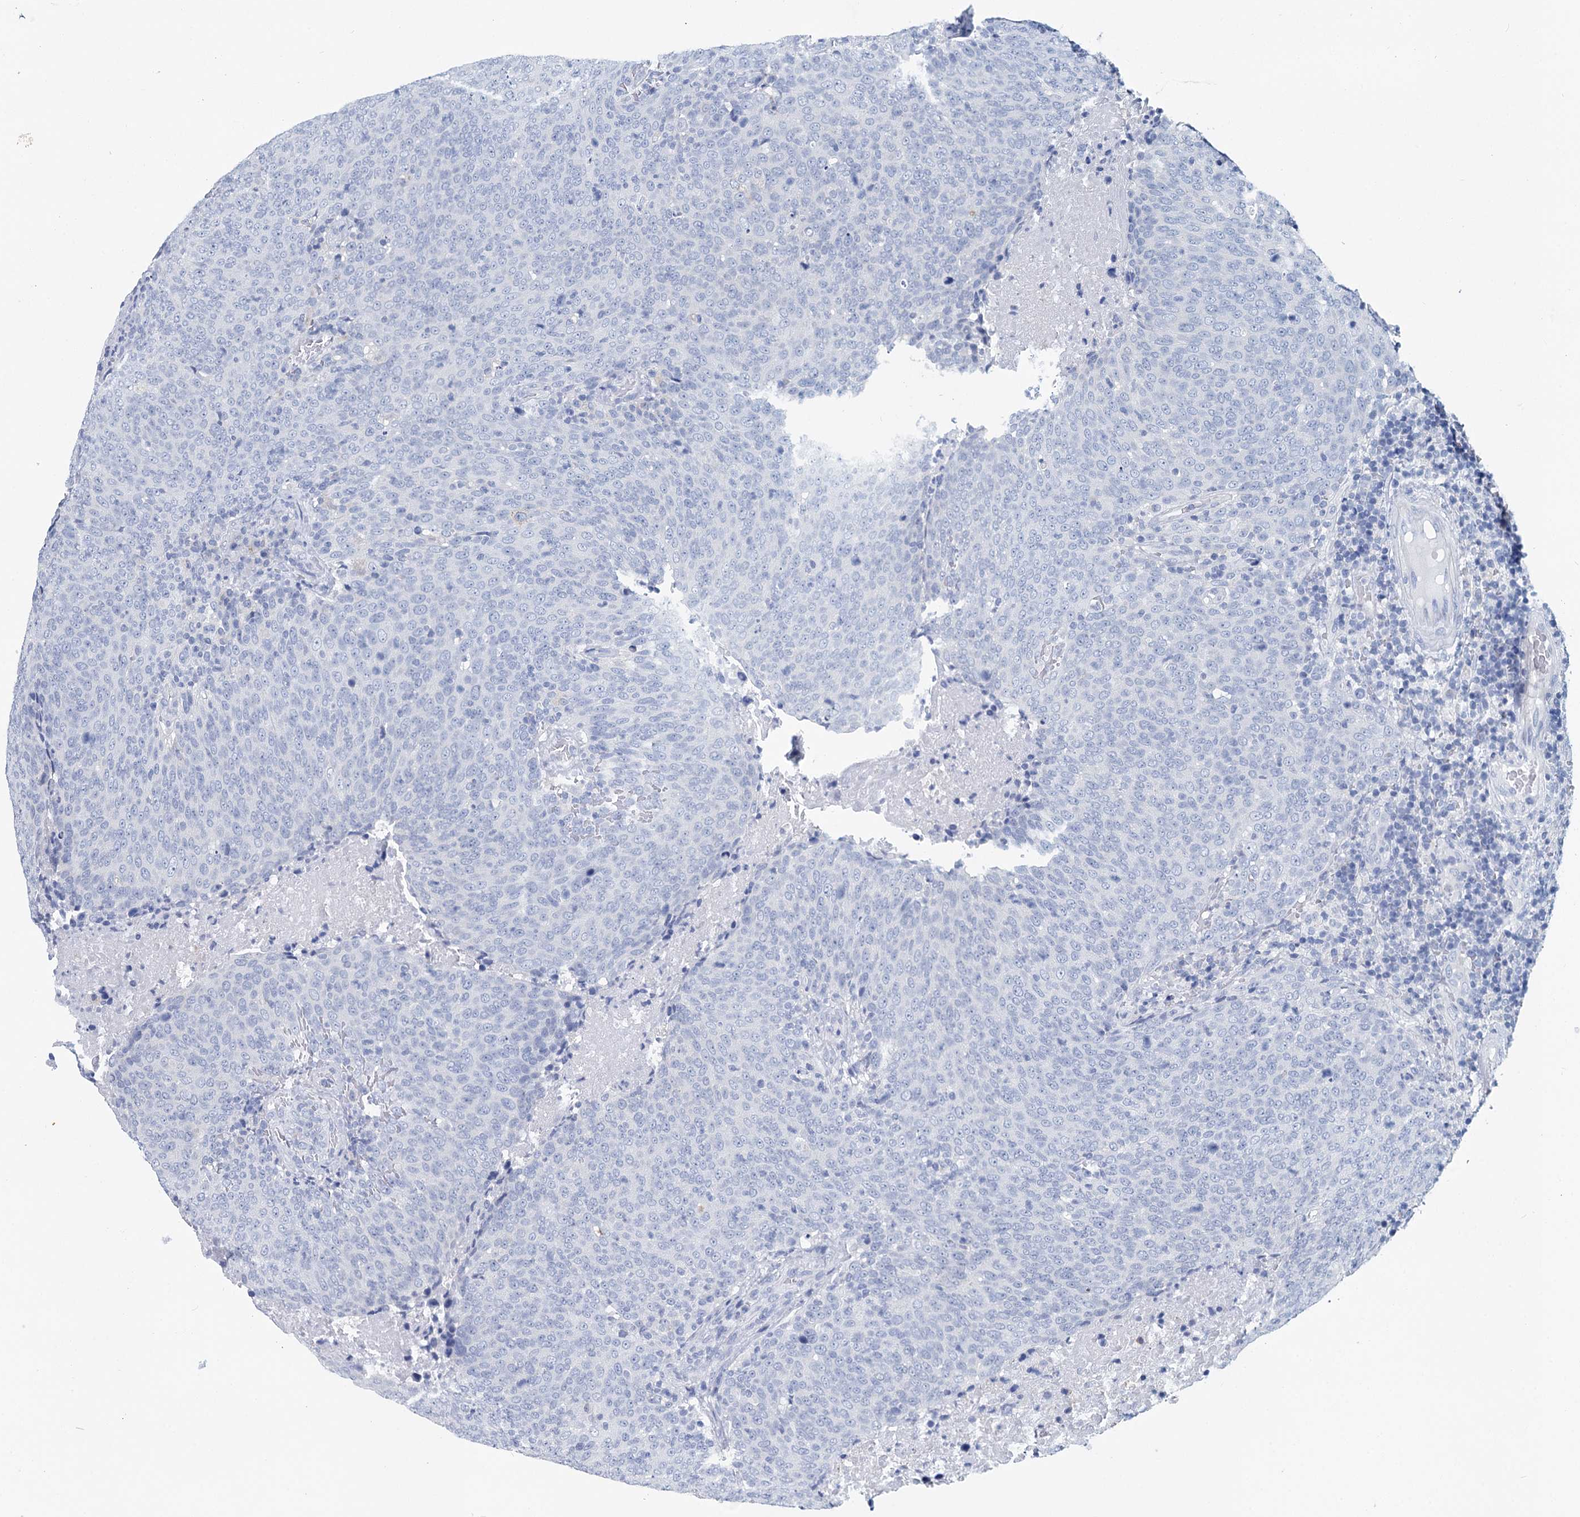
{"staining": {"intensity": "negative", "quantity": "none", "location": "none"}, "tissue": "head and neck cancer", "cell_type": "Tumor cells", "image_type": "cancer", "snomed": [{"axis": "morphology", "description": "Squamous cell carcinoma, NOS"}, {"axis": "morphology", "description": "Squamous cell carcinoma, metastatic, NOS"}, {"axis": "topography", "description": "Lymph node"}, {"axis": "topography", "description": "Head-Neck"}], "caption": "A high-resolution image shows IHC staining of head and neck cancer, which demonstrates no significant staining in tumor cells.", "gene": "METTL7B", "patient": {"sex": "male", "age": 62}}